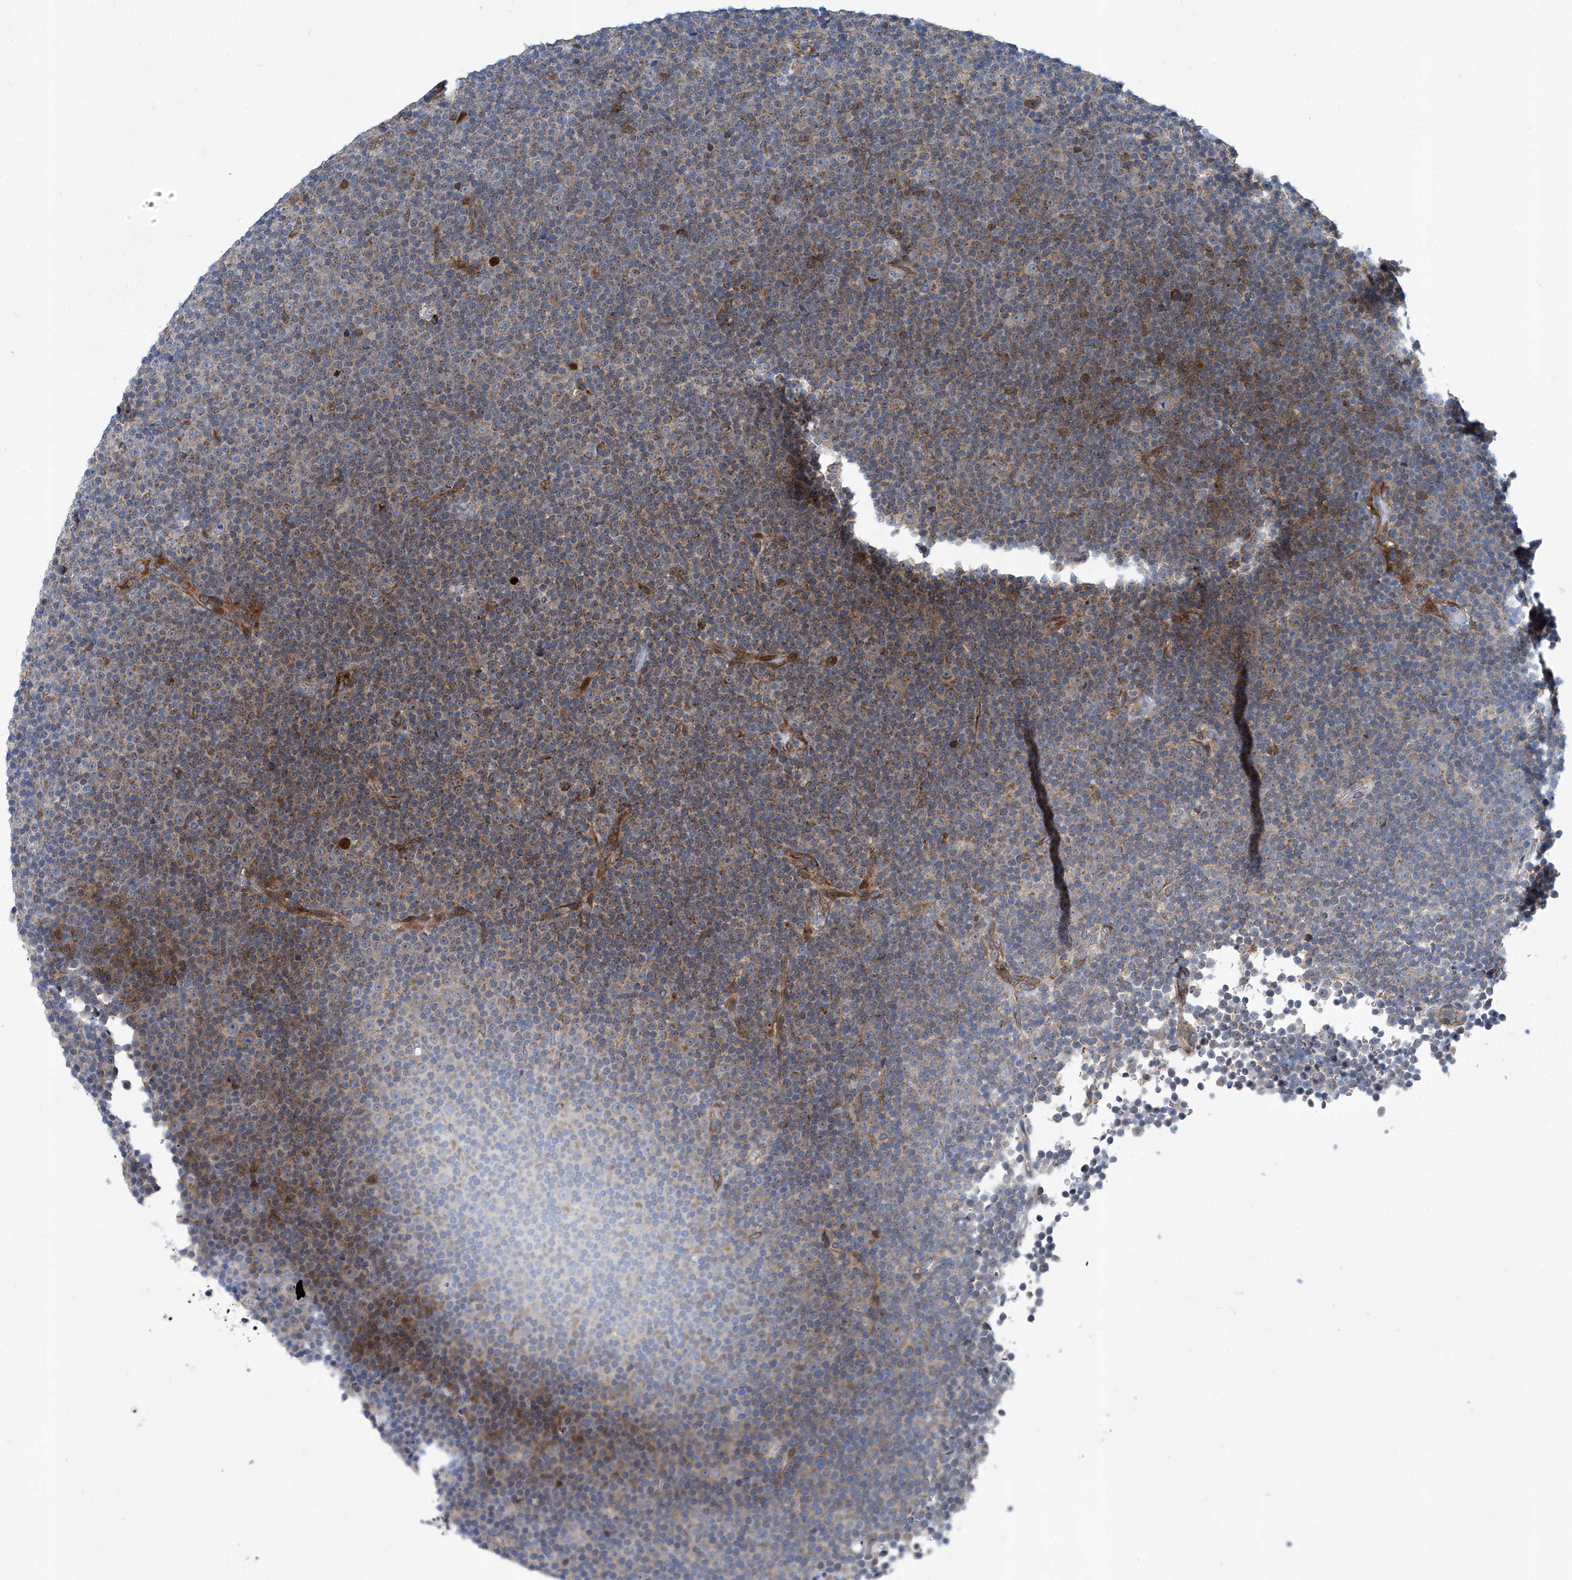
{"staining": {"intensity": "weak", "quantity": "25%-75%", "location": "cytoplasmic/membranous"}, "tissue": "lymphoma", "cell_type": "Tumor cells", "image_type": "cancer", "snomed": [{"axis": "morphology", "description": "Malignant lymphoma, non-Hodgkin's type, Low grade"}, {"axis": "topography", "description": "Lymph node"}], "caption": "An immunohistochemistry histopathology image of neoplastic tissue is shown. Protein staining in brown shows weak cytoplasmic/membranous positivity in malignant lymphoma, non-Hodgkin's type (low-grade) within tumor cells. The staining was performed using DAB to visualize the protein expression in brown, while the nuclei were stained in blue with hematoxylin (Magnification: 20x).", "gene": "GPR132", "patient": {"sex": "female", "age": 67}}